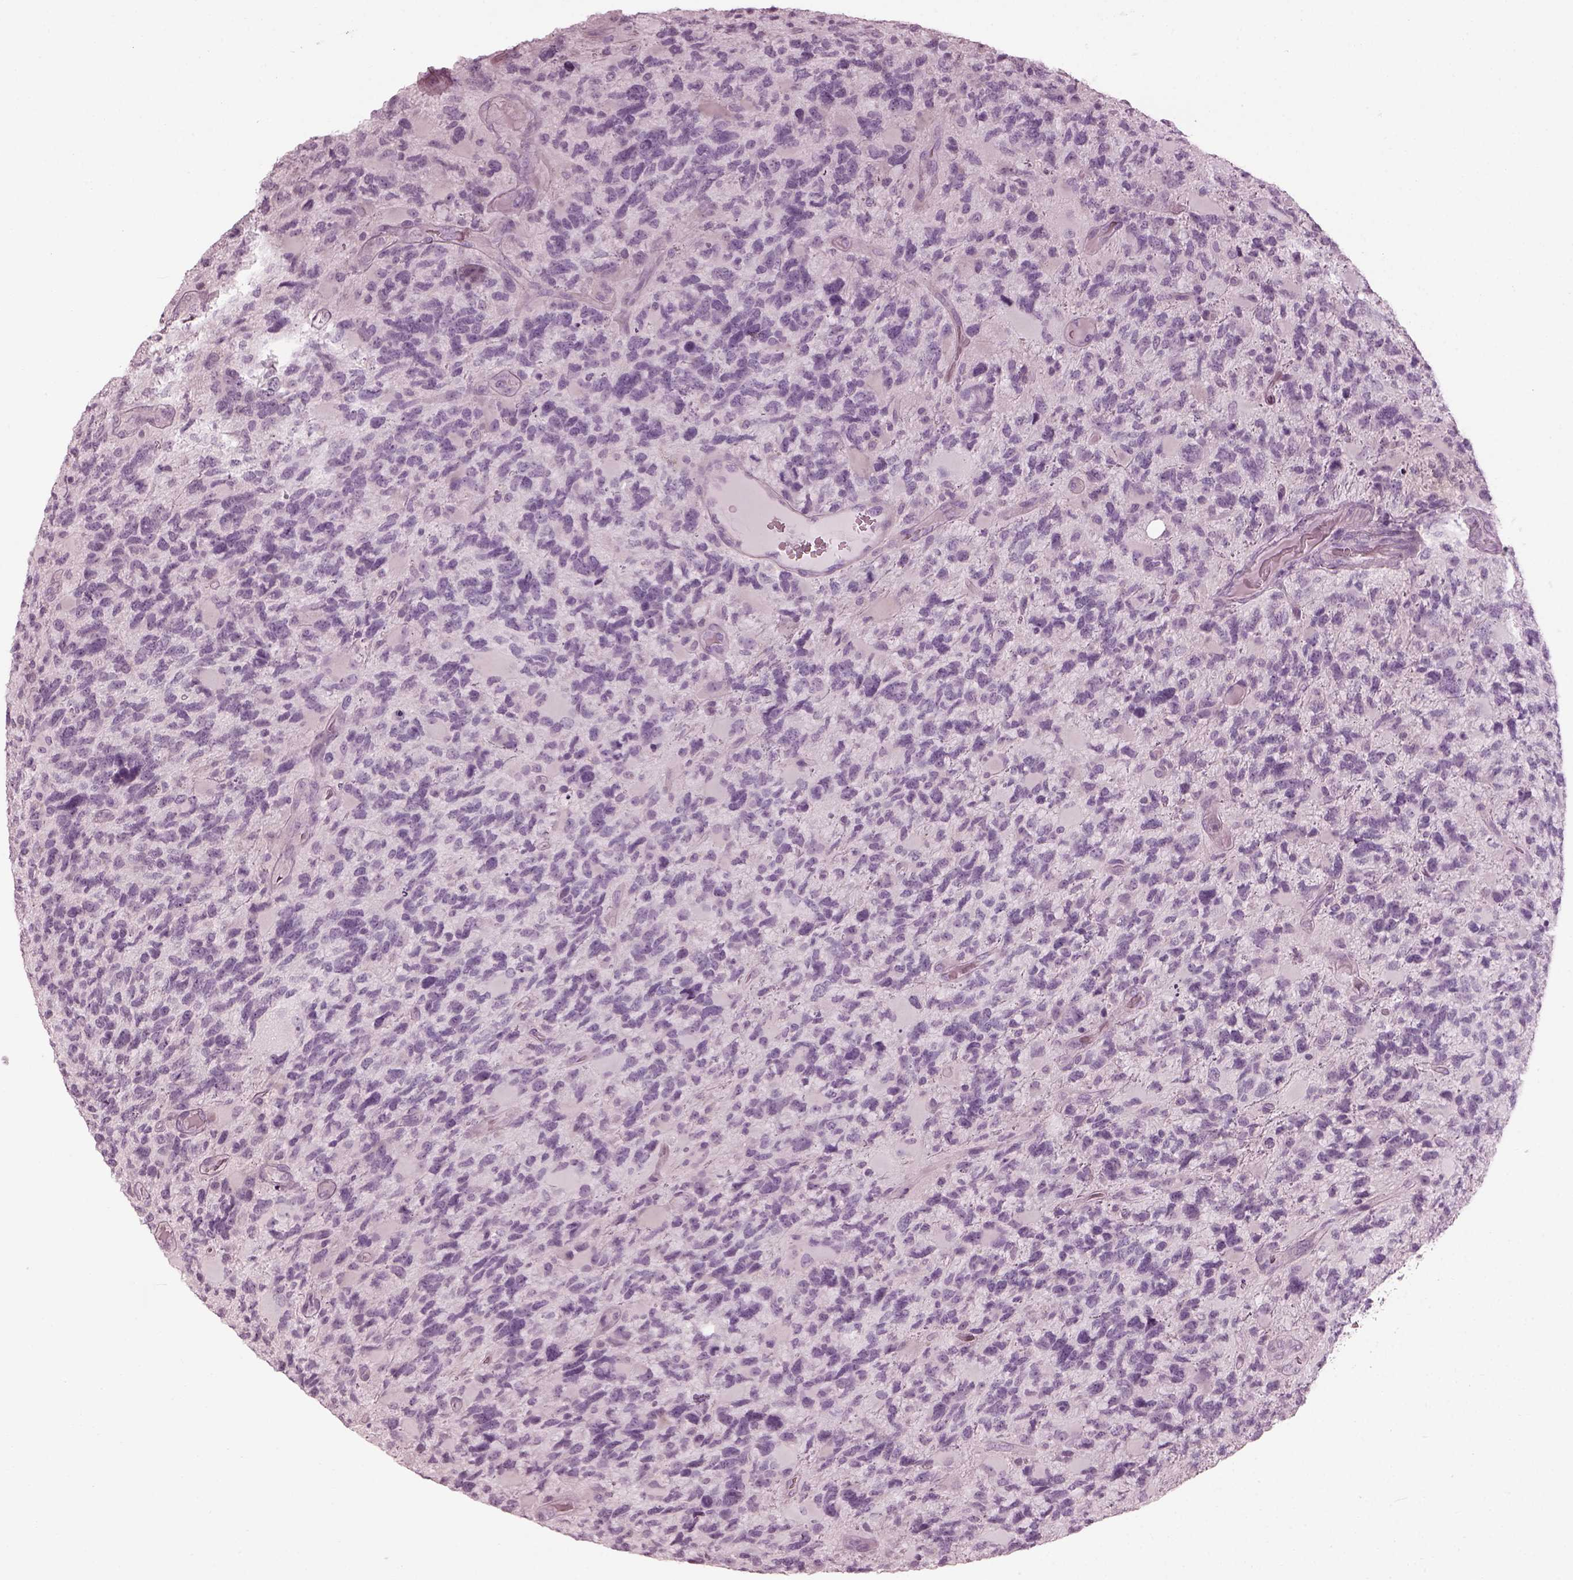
{"staining": {"intensity": "negative", "quantity": "none", "location": "none"}, "tissue": "glioma", "cell_type": "Tumor cells", "image_type": "cancer", "snomed": [{"axis": "morphology", "description": "Glioma, malignant, High grade"}, {"axis": "topography", "description": "Brain"}], "caption": "Malignant glioma (high-grade) was stained to show a protein in brown. There is no significant staining in tumor cells. Brightfield microscopy of immunohistochemistry (IHC) stained with DAB (3,3'-diaminobenzidine) (brown) and hematoxylin (blue), captured at high magnification.", "gene": "SAXO2", "patient": {"sex": "female", "age": 71}}